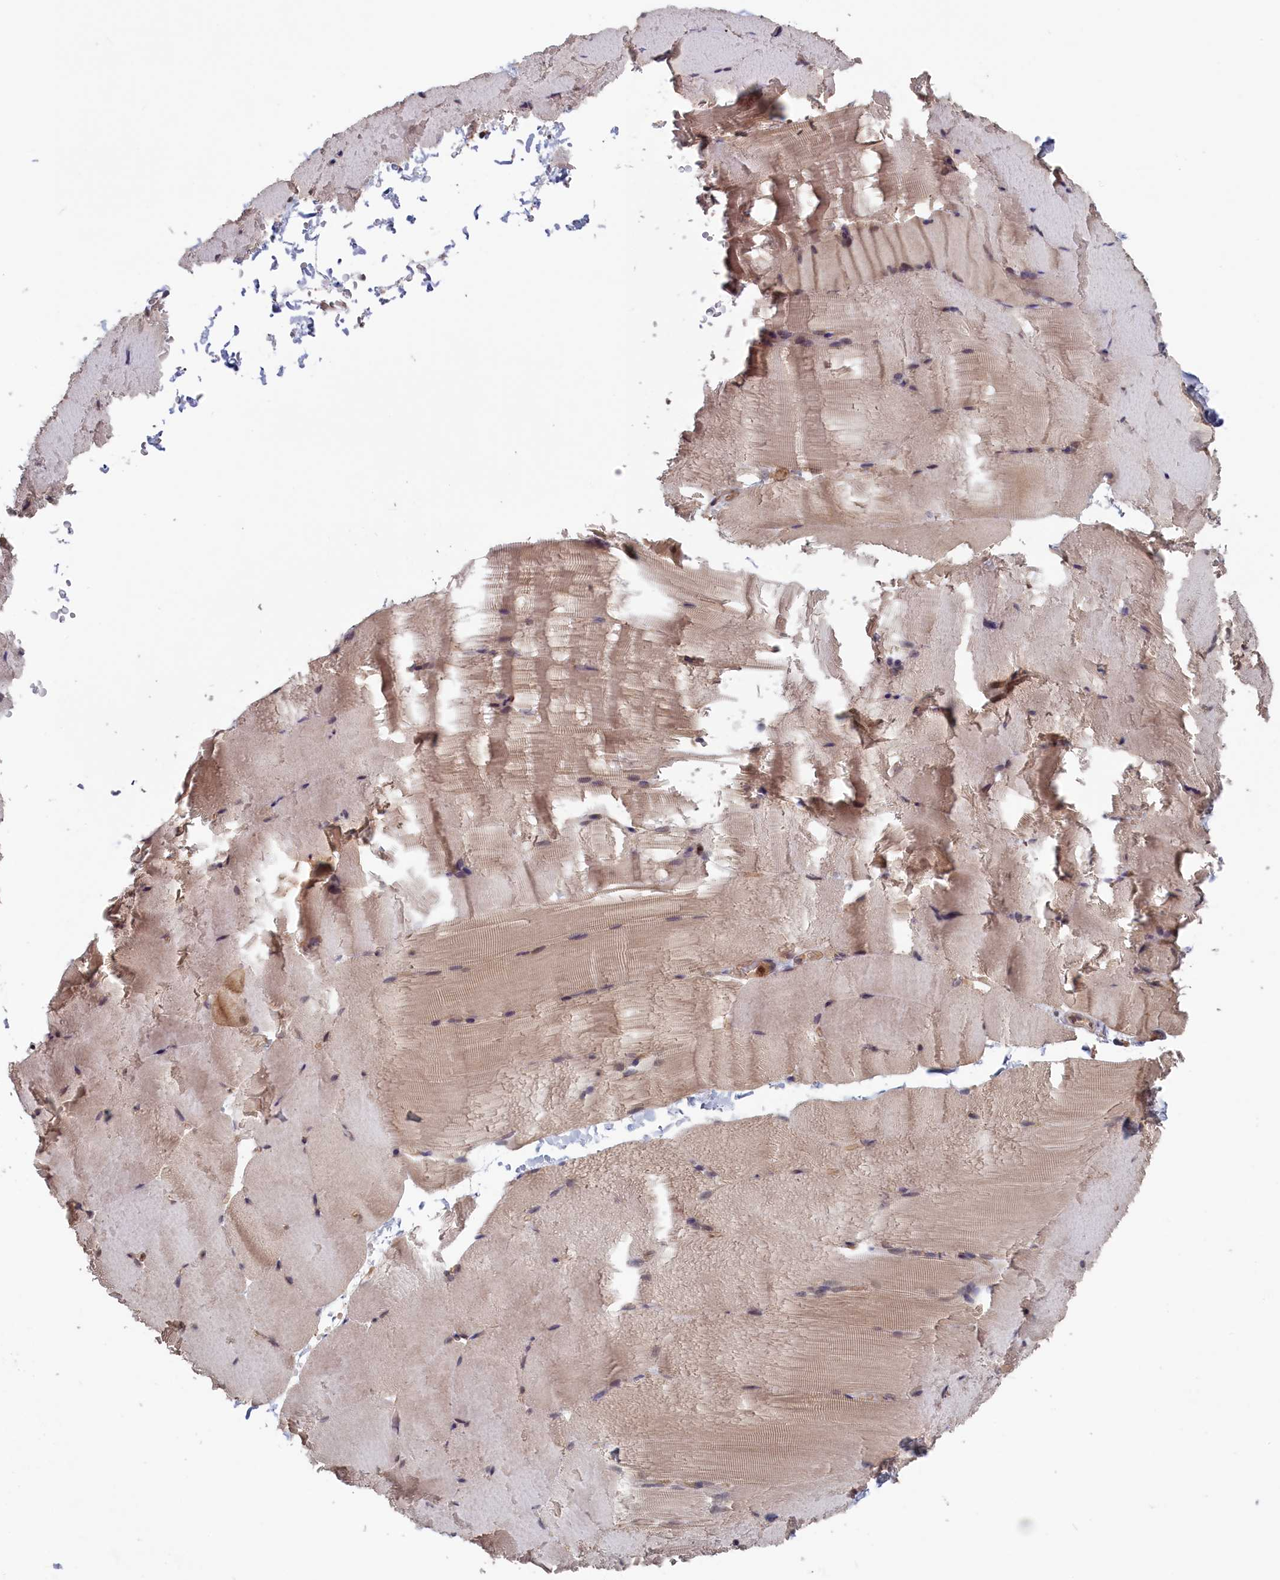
{"staining": {"intensity": "weak", "quantity": "25%-75%", "location": "cytoplasmic/membranous"}, "tissue": "skeletal muscle", "cell_type": "Myocytes", "image_type": "normal", "snomed": [{"axis": "morphology", "description": "Normal tissue, NOS"}, {"axis": "topography", "description": "Skeletal muscle"}, {"axis": "topography", "description": "Parathyroid gland"}], "caption": "Skeletal muscle stained with IHC displays weak cytoplasmic/membranous positivity in about 25%-75% of myocytes. (Stains: DAB in brown, nuclei in blue, Microscopy: brightfield microscopy at high magnification).", "gene": "PLP2", "patient": {"sex": "female", "age": 37}}